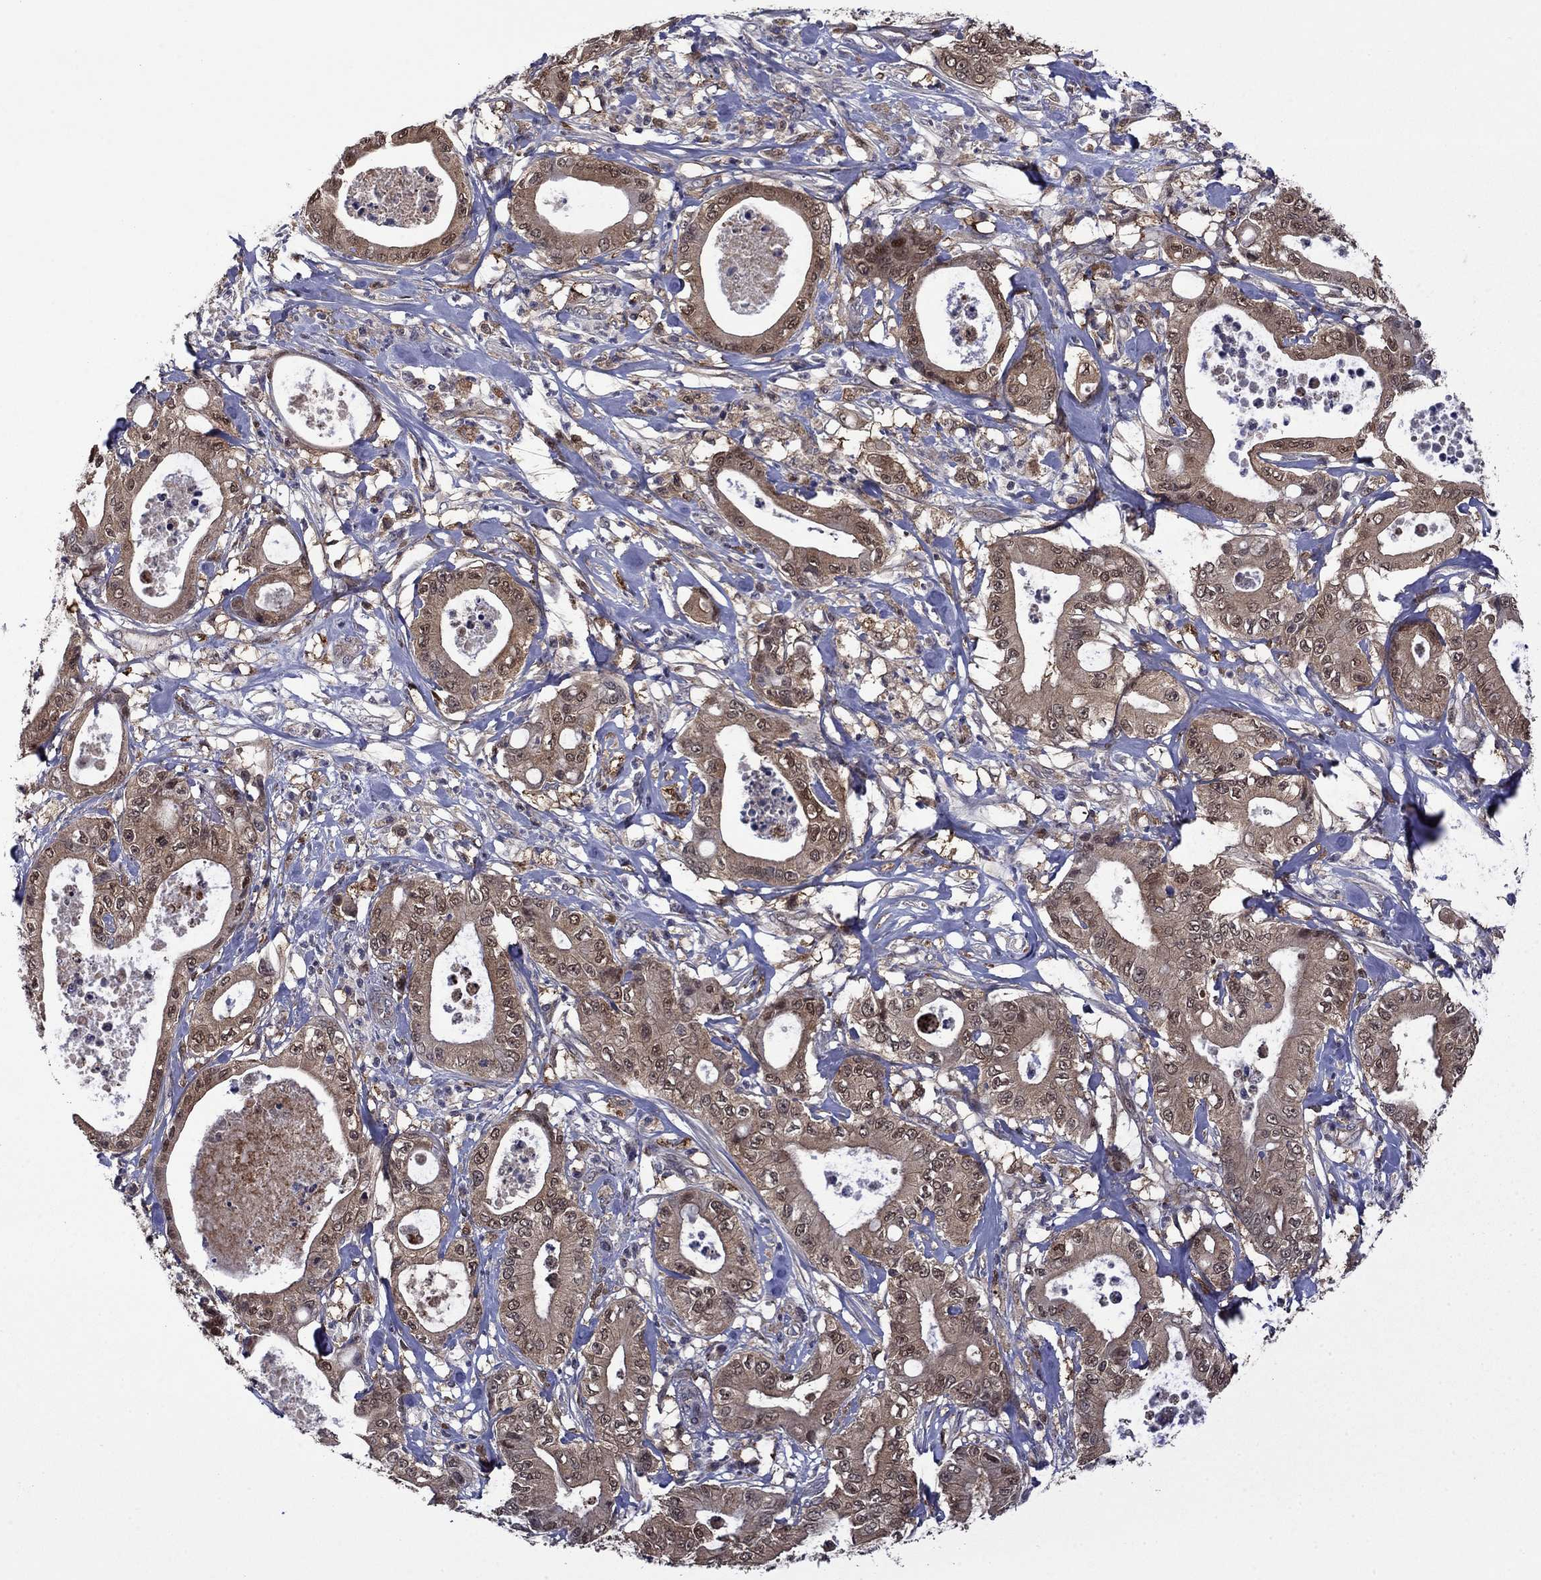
{"staining": {"intensity": "weak", "quantity": ">75%", "location": "cytoplasmic/membranous"}, "tissue": "pancreatic cancer", "cell_type": "Tumor cells", "image_type": "cancer", "snomed": [{"axis": "morphology", "description": "Adenocarcinoma, NOS"}, {"axis": "topography", "description": "Pancreas"}], "caption": "About >75% of tumor cells in pancreatic adenocarcinoma demonstrate weak cytoplasmic/membranous protein positivity as visualized by brown immunohistochemical staining.", "gene": "TPMT", "patient": {"sex": "male", "age": 71}}